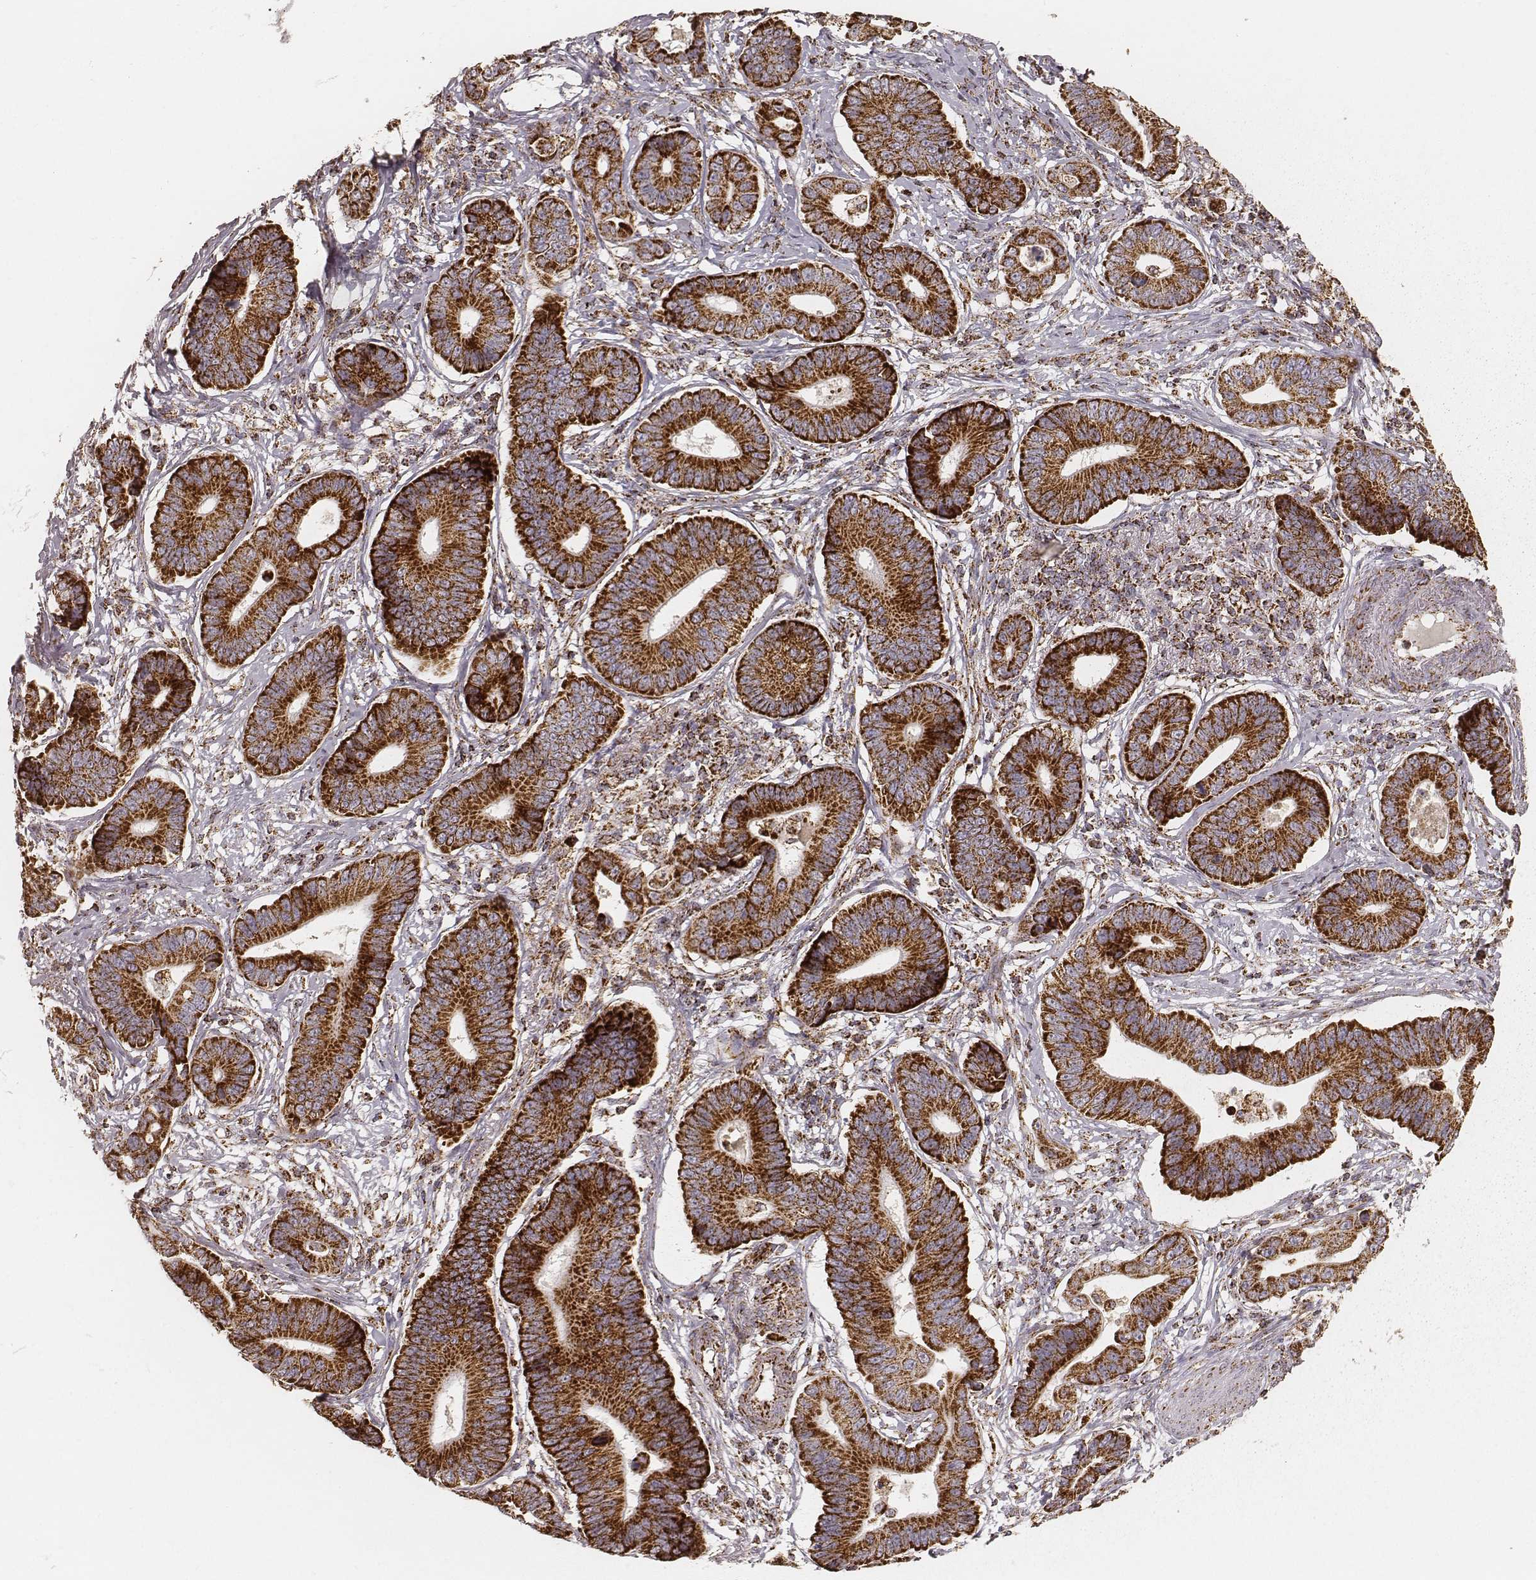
{"staining": {"intensity": "strong", "quantity": ">75%", "location": "cytoplasmic/membranous"}, "tissue": "stomach cancer", "cell_type": "Tumor cells", "image_type": "cancer", "snomed": [{"axis": "morphology", "description": "Adenocarcinoma, NOS"}, {"axis": "topography", "description": "Stomach"}], "caption": "Human stomach adenocarcinoma stained with a brown dye shows strong cytoplasmic/membranous positive positivity in about >75% of tumor cells.", "gene": "CS", "patient": {"sex": "male", "age": 84}}